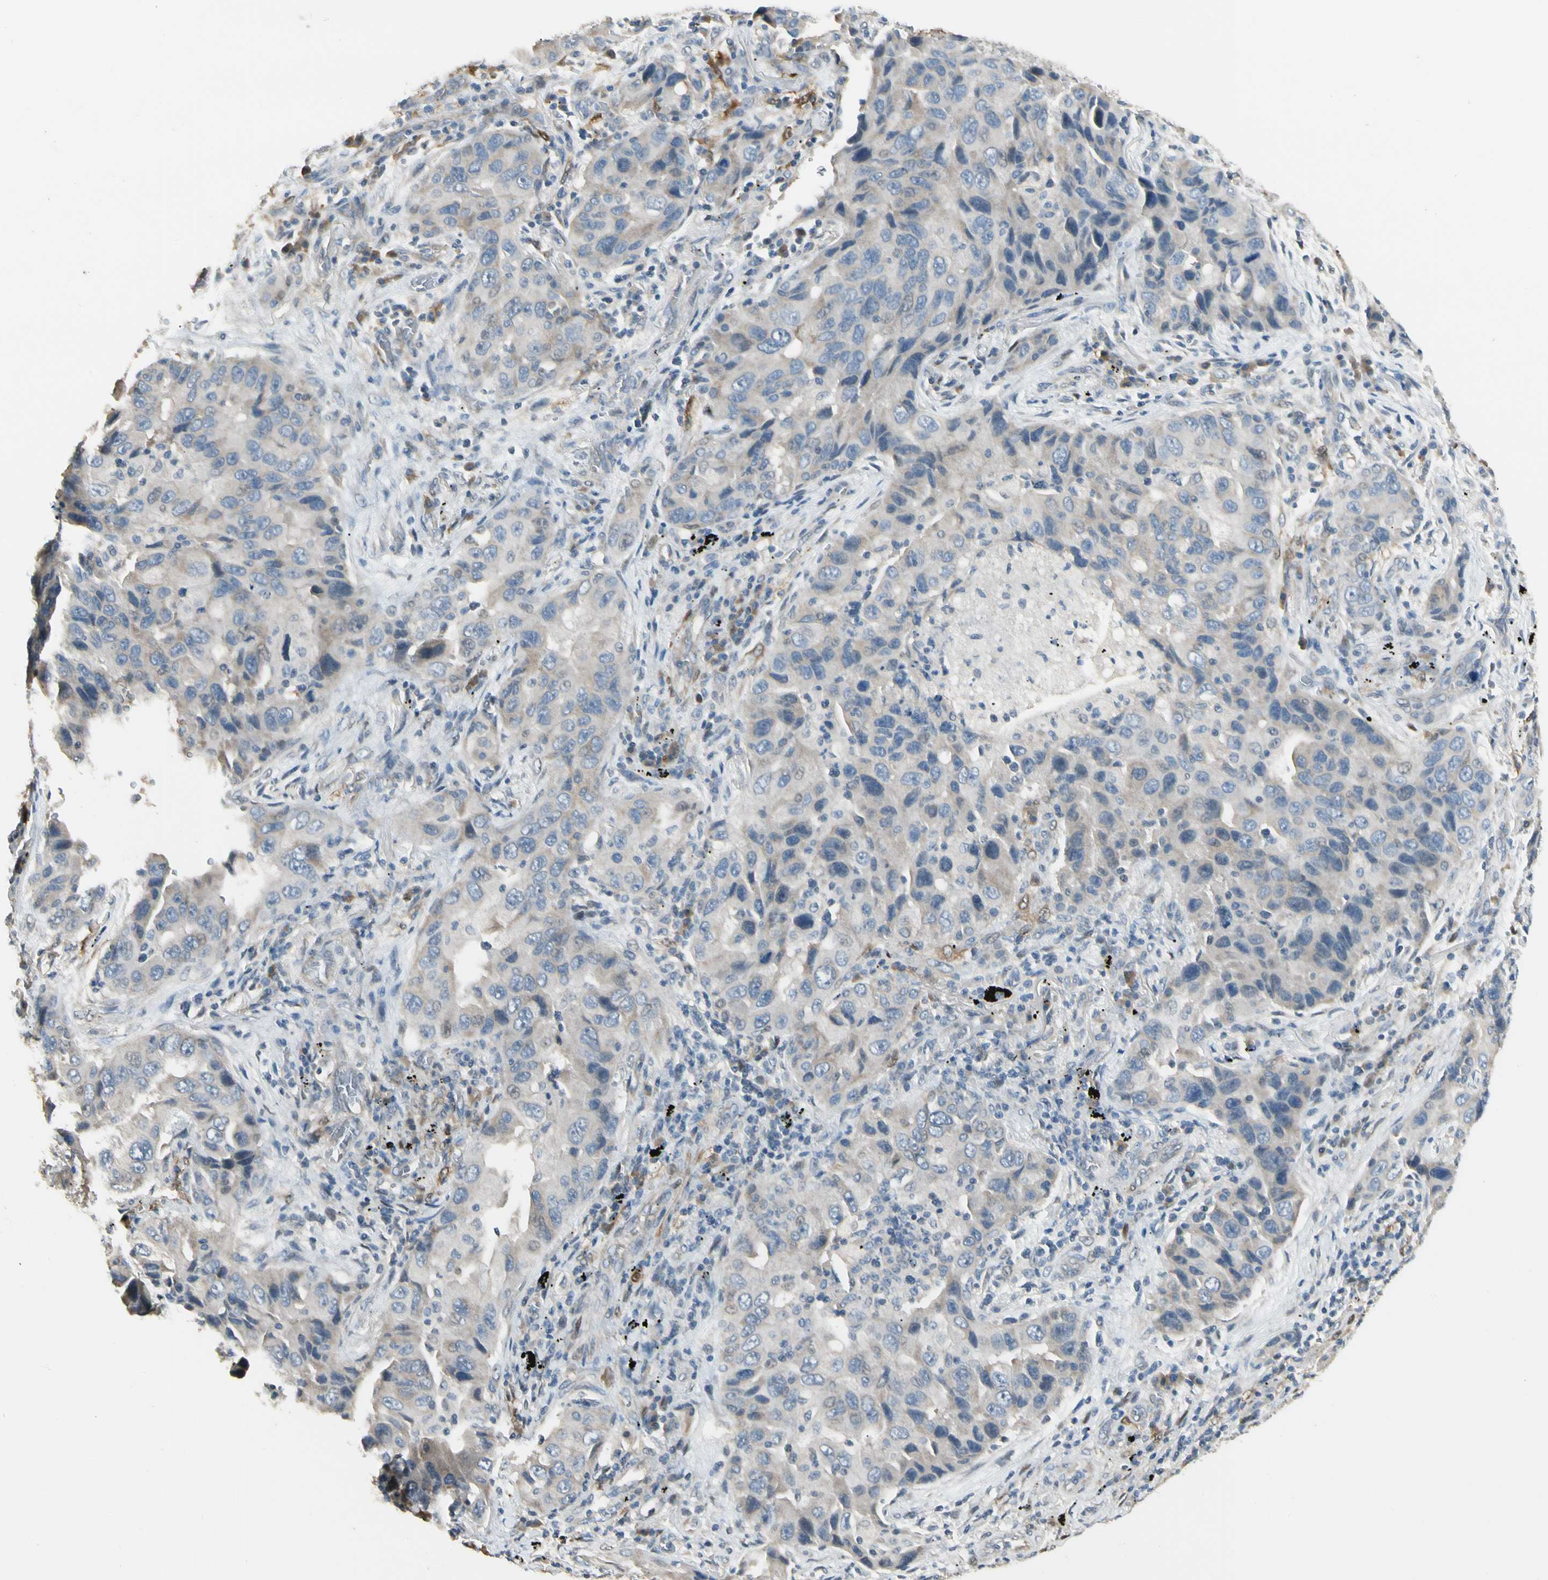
{"staining": {"intensity": "weak", "quantity": "<25%", "location": "cytoplasmic/membranous"}, "tissue": "lung cancer", "cell_type": "Tumor cells", "image_type": "cancer", "snomed": [{"axis": "morphology", "description": "Adenocarcinoma, NOS"}, {"axis": "topography", "description": "Lung"}], "caption": "Lung adenocarcinoma stained for a protein using IHC displays no staining tumor cells.", "gene": "GNE", "patient": {"sex": "female", "age": 65}}